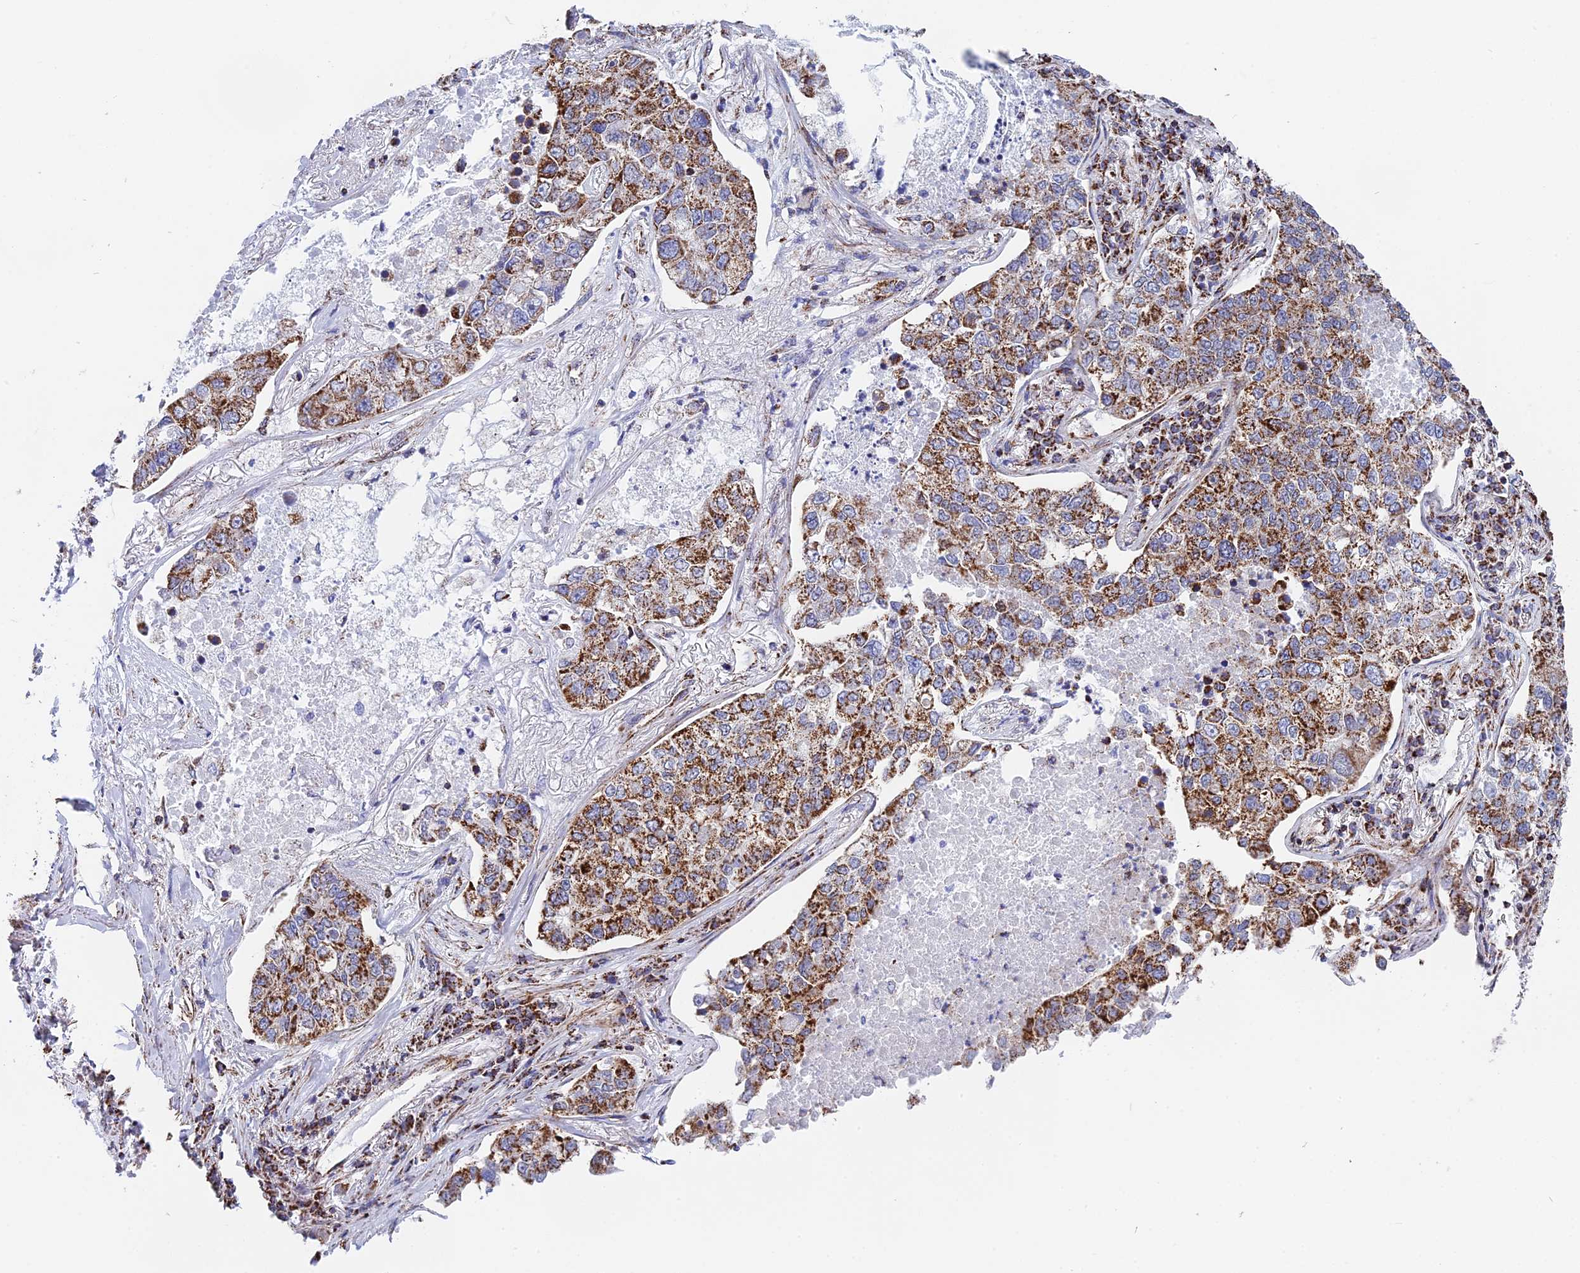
{"staining": {"intensity": "strong", "quantity": ">75%", "location": "cytoplasmic/membranous"}, "tissue": "lung cancer", "cell_type": "Tumor cells", "image_type": "cancer", "snomed": [{"axis": "morphology", "description": "Adenocarcinoma, NOS"}, {"axis": "topography", "description": "Lung"}], "caption": "The image shows a brown stain indicating the presence of a protein in the cytoplasmic/membranous of tumor cells in lung adenocarcinoma. (IHC, brightfield microscopy, high magnification).", "gene": "CDC16", "patient": {"sex": "male", "age": 49}}